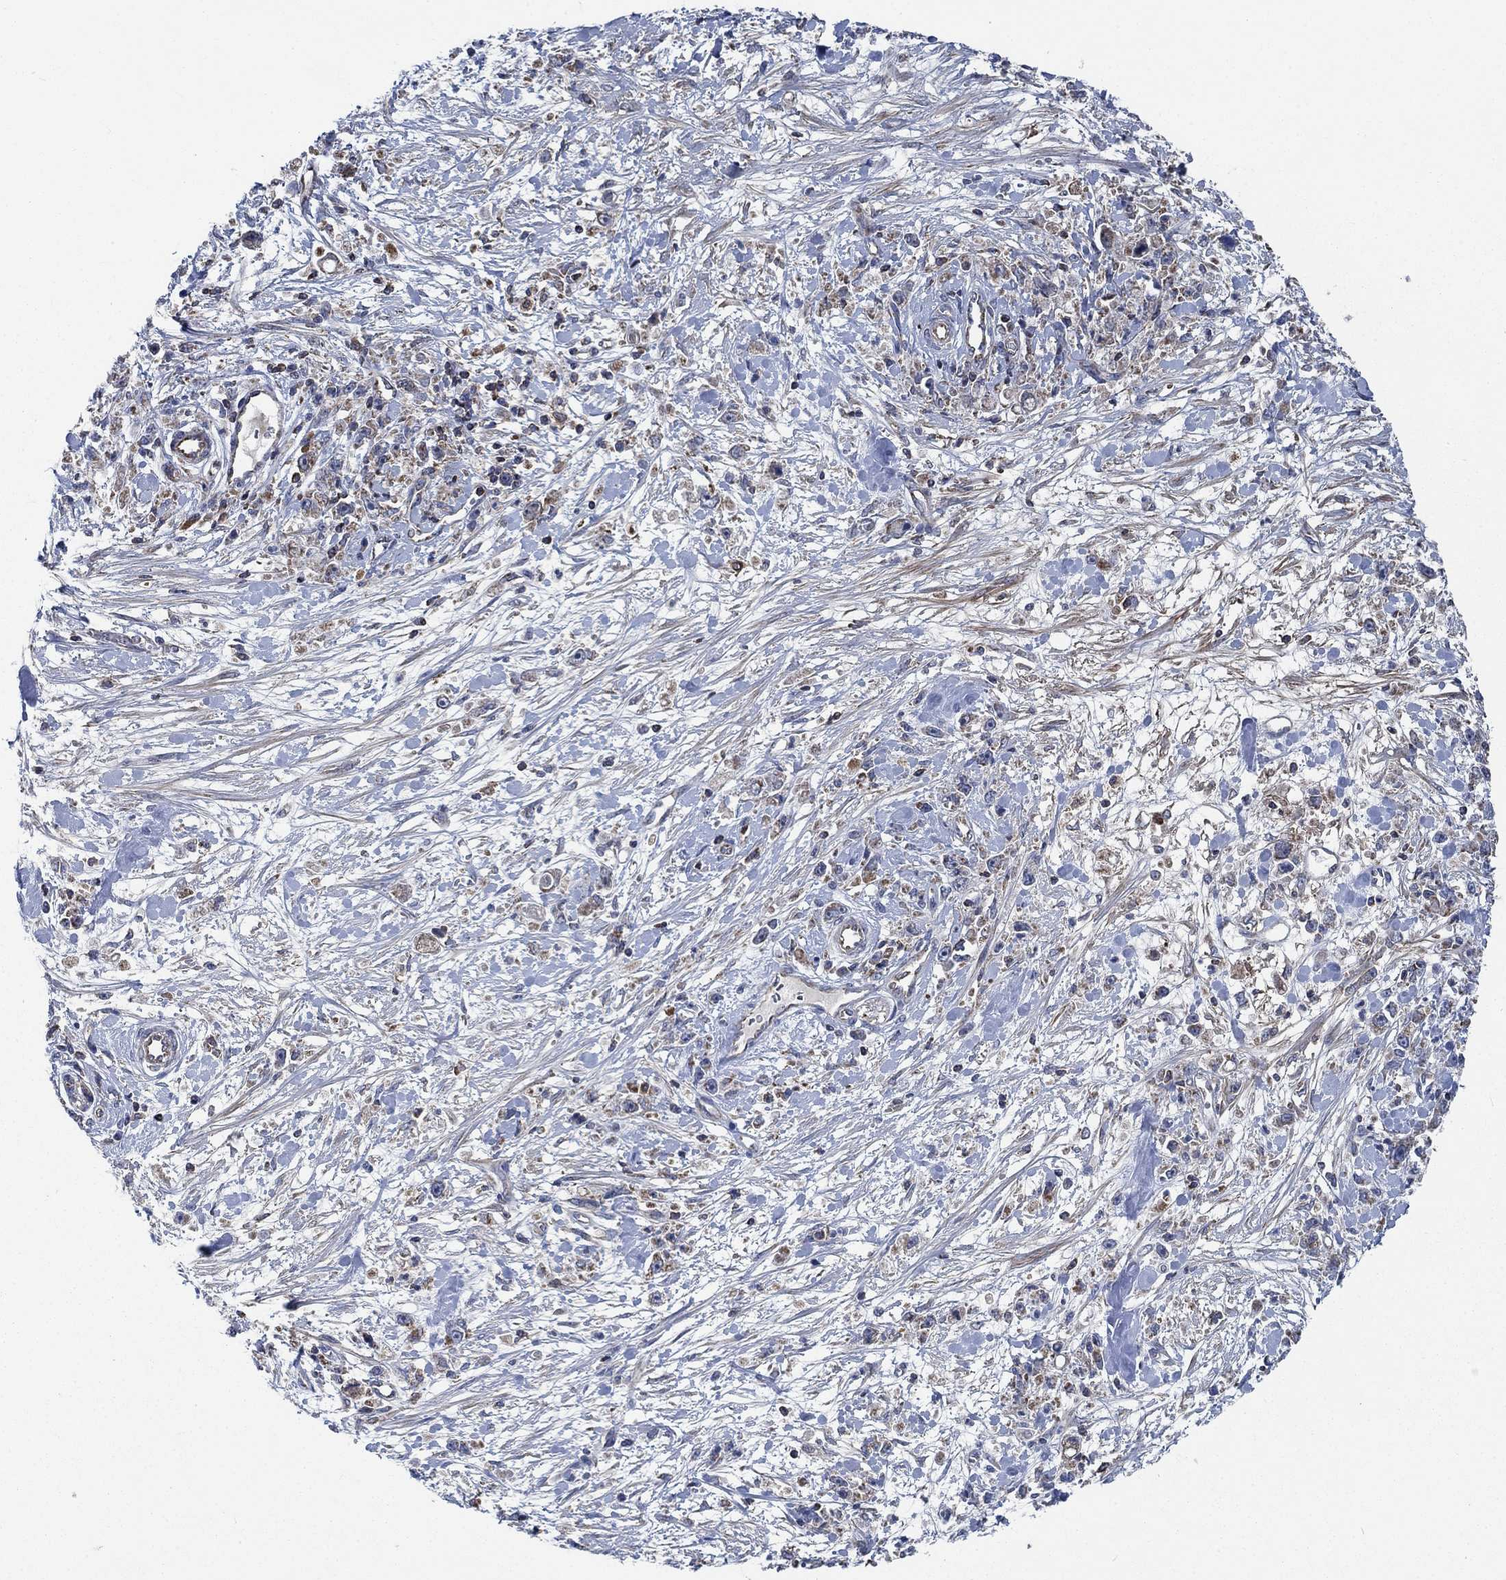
{"staining": {"intensity": "weak", "quantity": "25%-75%", "location": "cytoplasmic/membranous"}, "tissue": "stomach cancer", "cell_type": "Tumor cells", "image_type": "cancer", "snomed": [{"axis": "morphology", "description": "Adenocarcinoma, NOS"}, {"axis": "topography", "description": "Stomach"}], "caption": "Stomach adenocarcinoma was stained to show a protein in brown. There is low levels of weak cytoplasmic/membranous expression in about 25%-75% of tumor cells.", "gene": "STXBP6", "patient": {"sex": "female", "age": 59}}